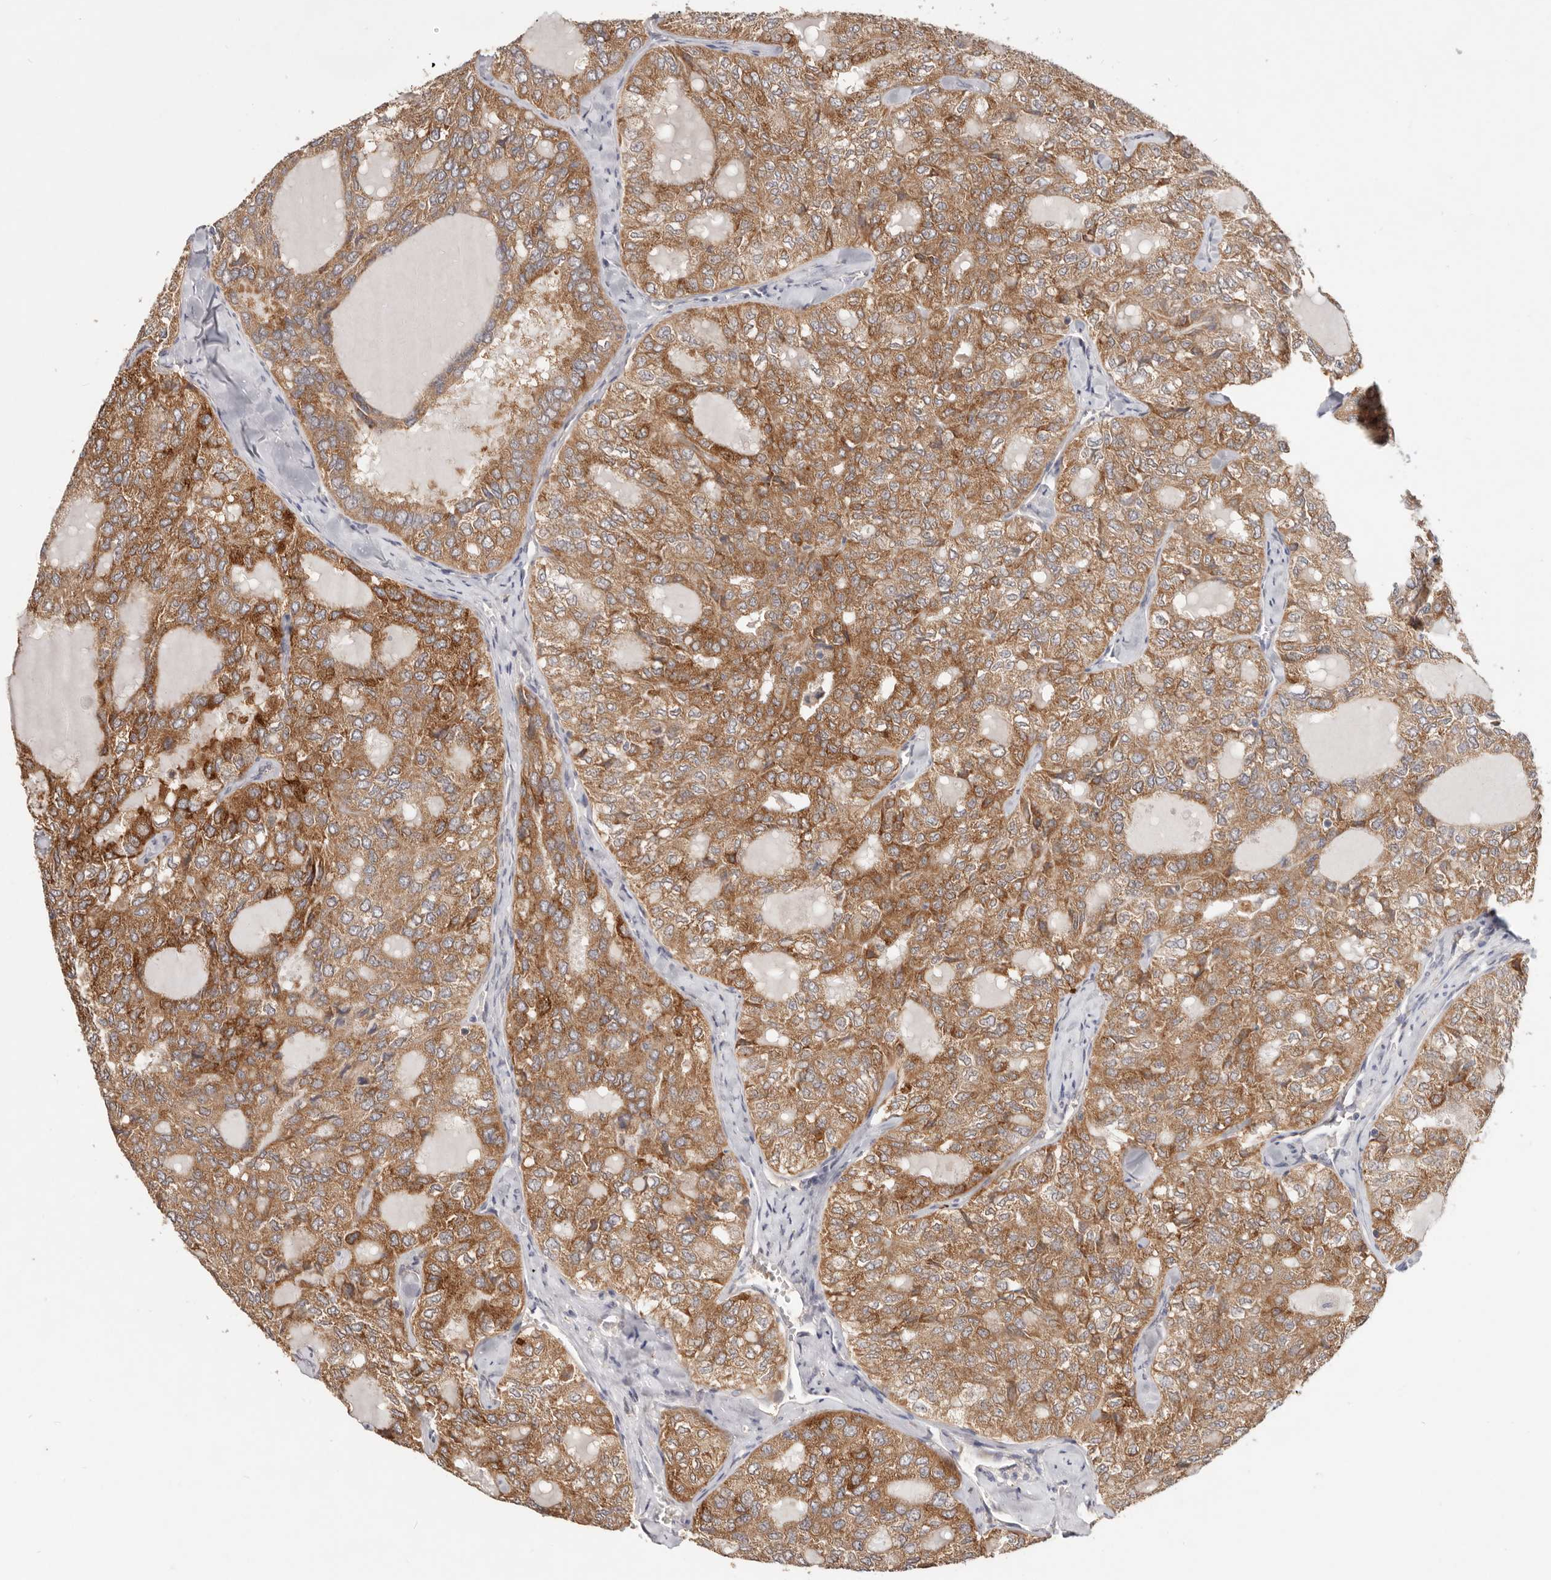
{"staining": {"intensity": "moderate", "quantity": ">75%", "location": "cytoplasmic/membranous"}, "tissue": "thyroid cancer", "cell_type": "Tumor cells", "image_type": "cancer", "snomed": [{"axis": "morphology", "description": "Follicular adenoma carcinoma, NOS"}, {"axis": "topography", "description": "Thyroid gland"}], "caption": "Brown immunohistochemical staining in thyroid follicular adenoma carcinoma exhibits moderate cytoplasmic/membranous positivity in approximately >75% of tumor cells.", "gene": "WDR77", "patient": {"sex": "male", "age": 75}}